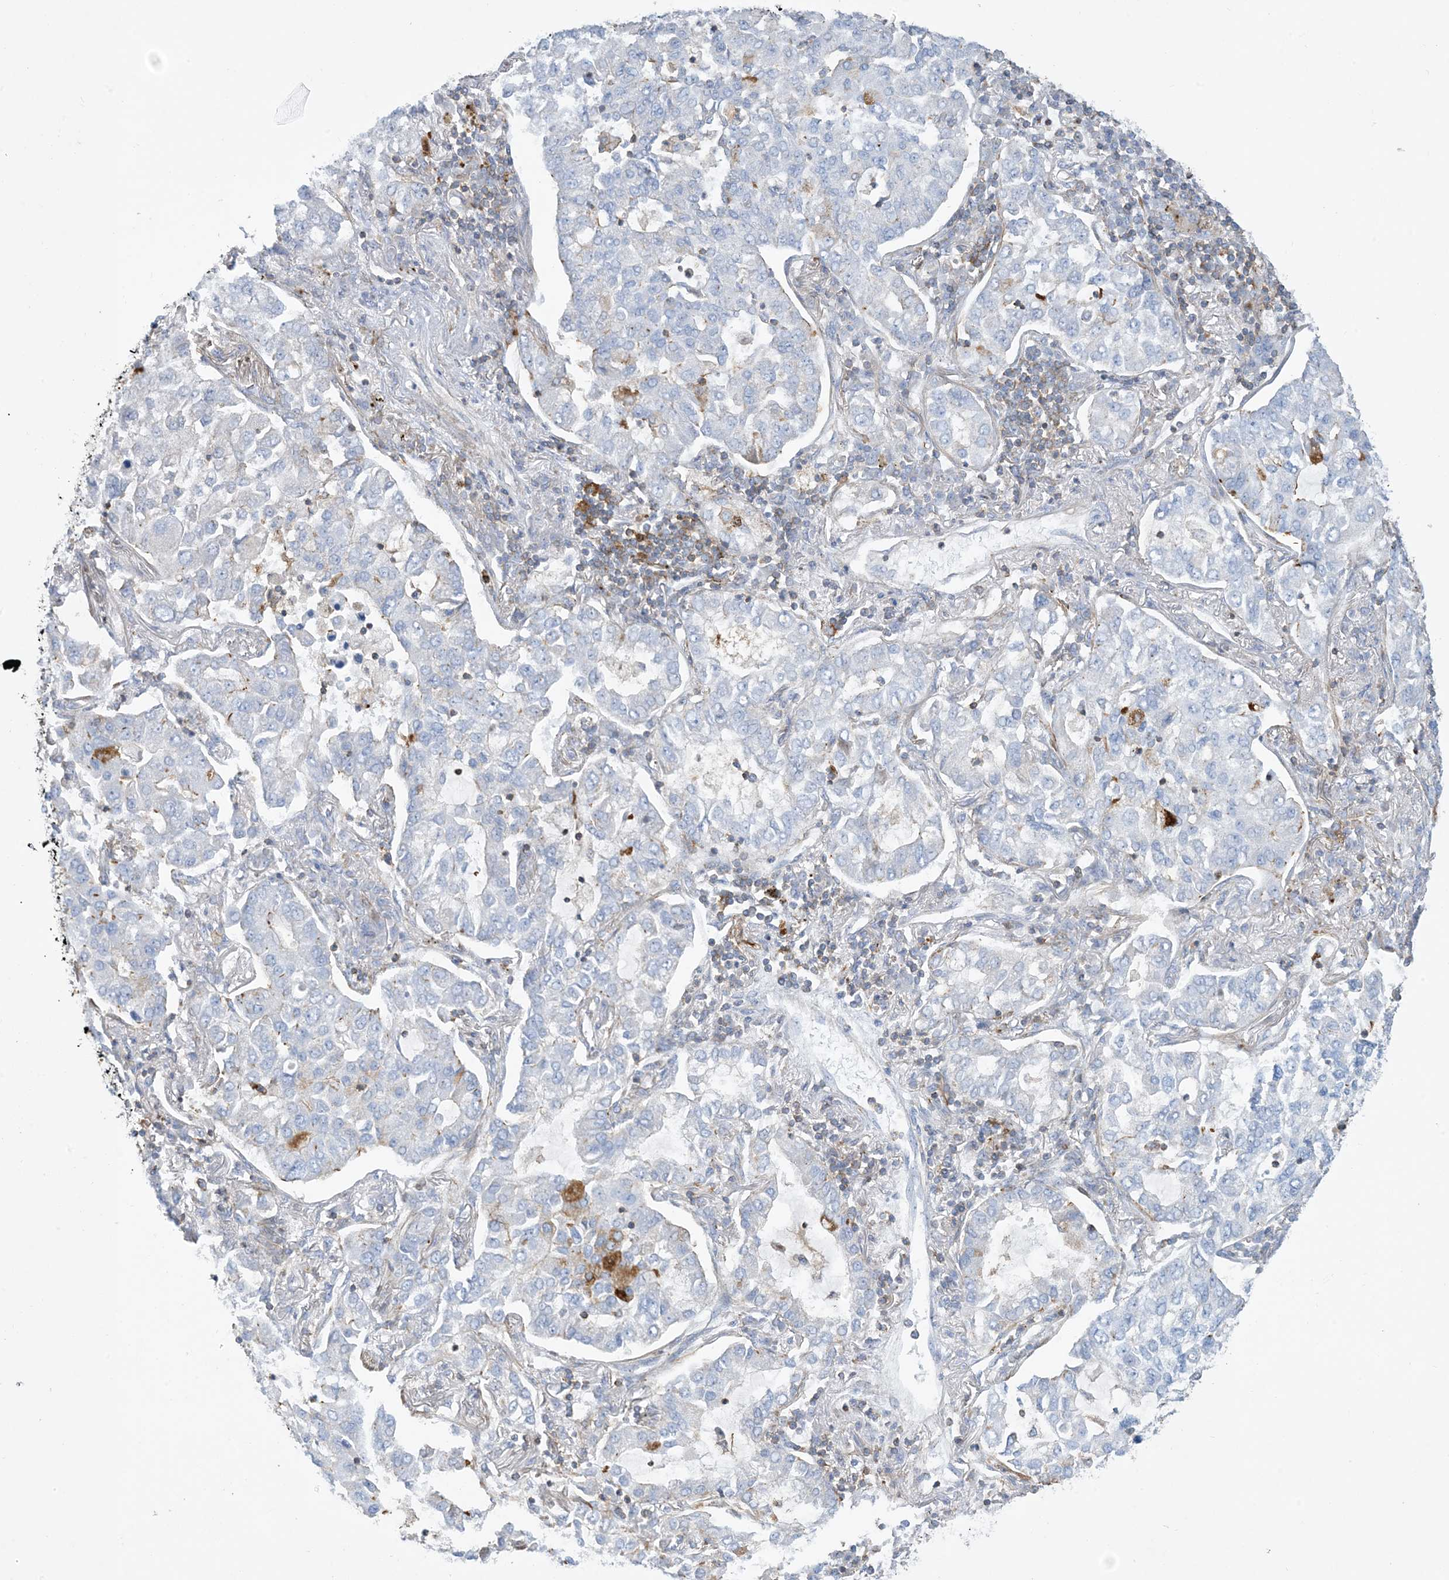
{"staining": {"intensity": "negative", "quantity": "none", "location": "none"}, "tissue": "lung cancer", "cell_type": "Tumor cells", "image_type": "cancer", "snomed": [{"axis": "morphology", "description": "Adenocarcinoma, NOS"}, {"axis": "topography", "description": "Lung"}], "caption": "Immunohistochemistry (IHC) of lung adenocarcinoma exhibits no positivity in tumor cells.", "gene": "GTF3C2", "patient": {"sex": "male", "age": 49}}